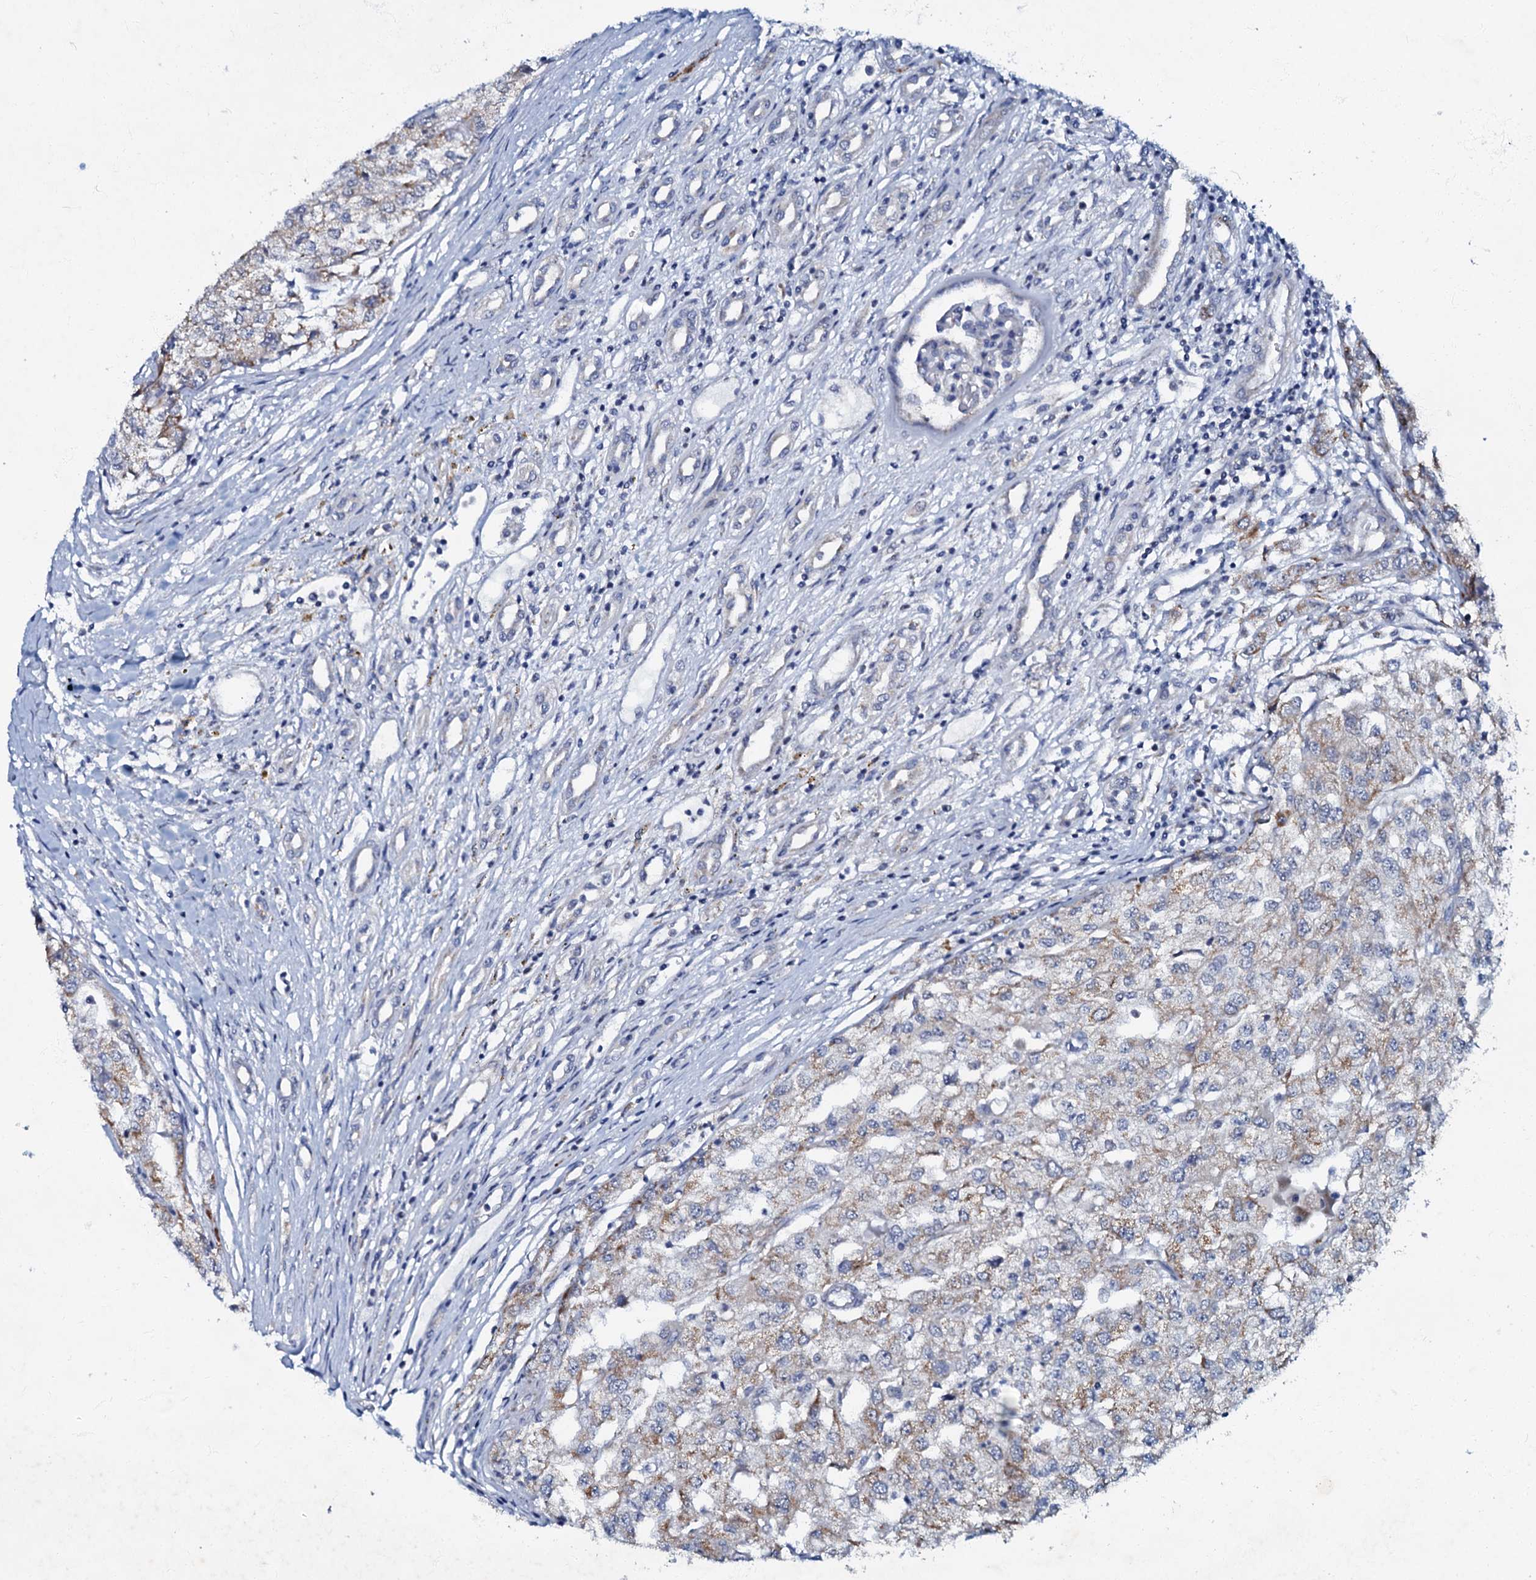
{"staining": {"intensity": "weak", "quantity": ">75%", "location": "cytoplasmic/membranous"}, "tissue": "renal cancer", "cell_type": "Tumor cells", "image_type": "cancer", "snomed": [{"axis": "morphology", "description": "Adenocarcinoma, NOS"}, {"axis": "topography", "description": "Kidney"}], "caption": "Adenocarcinoma (renal) tissue displays weak cytoplasmic/membranous staining in approximately >75% of tumor cells, visualized by immunohistochemistry.", "gene": "MRPL51", "patient": {"sex": "female", "age": 54}}